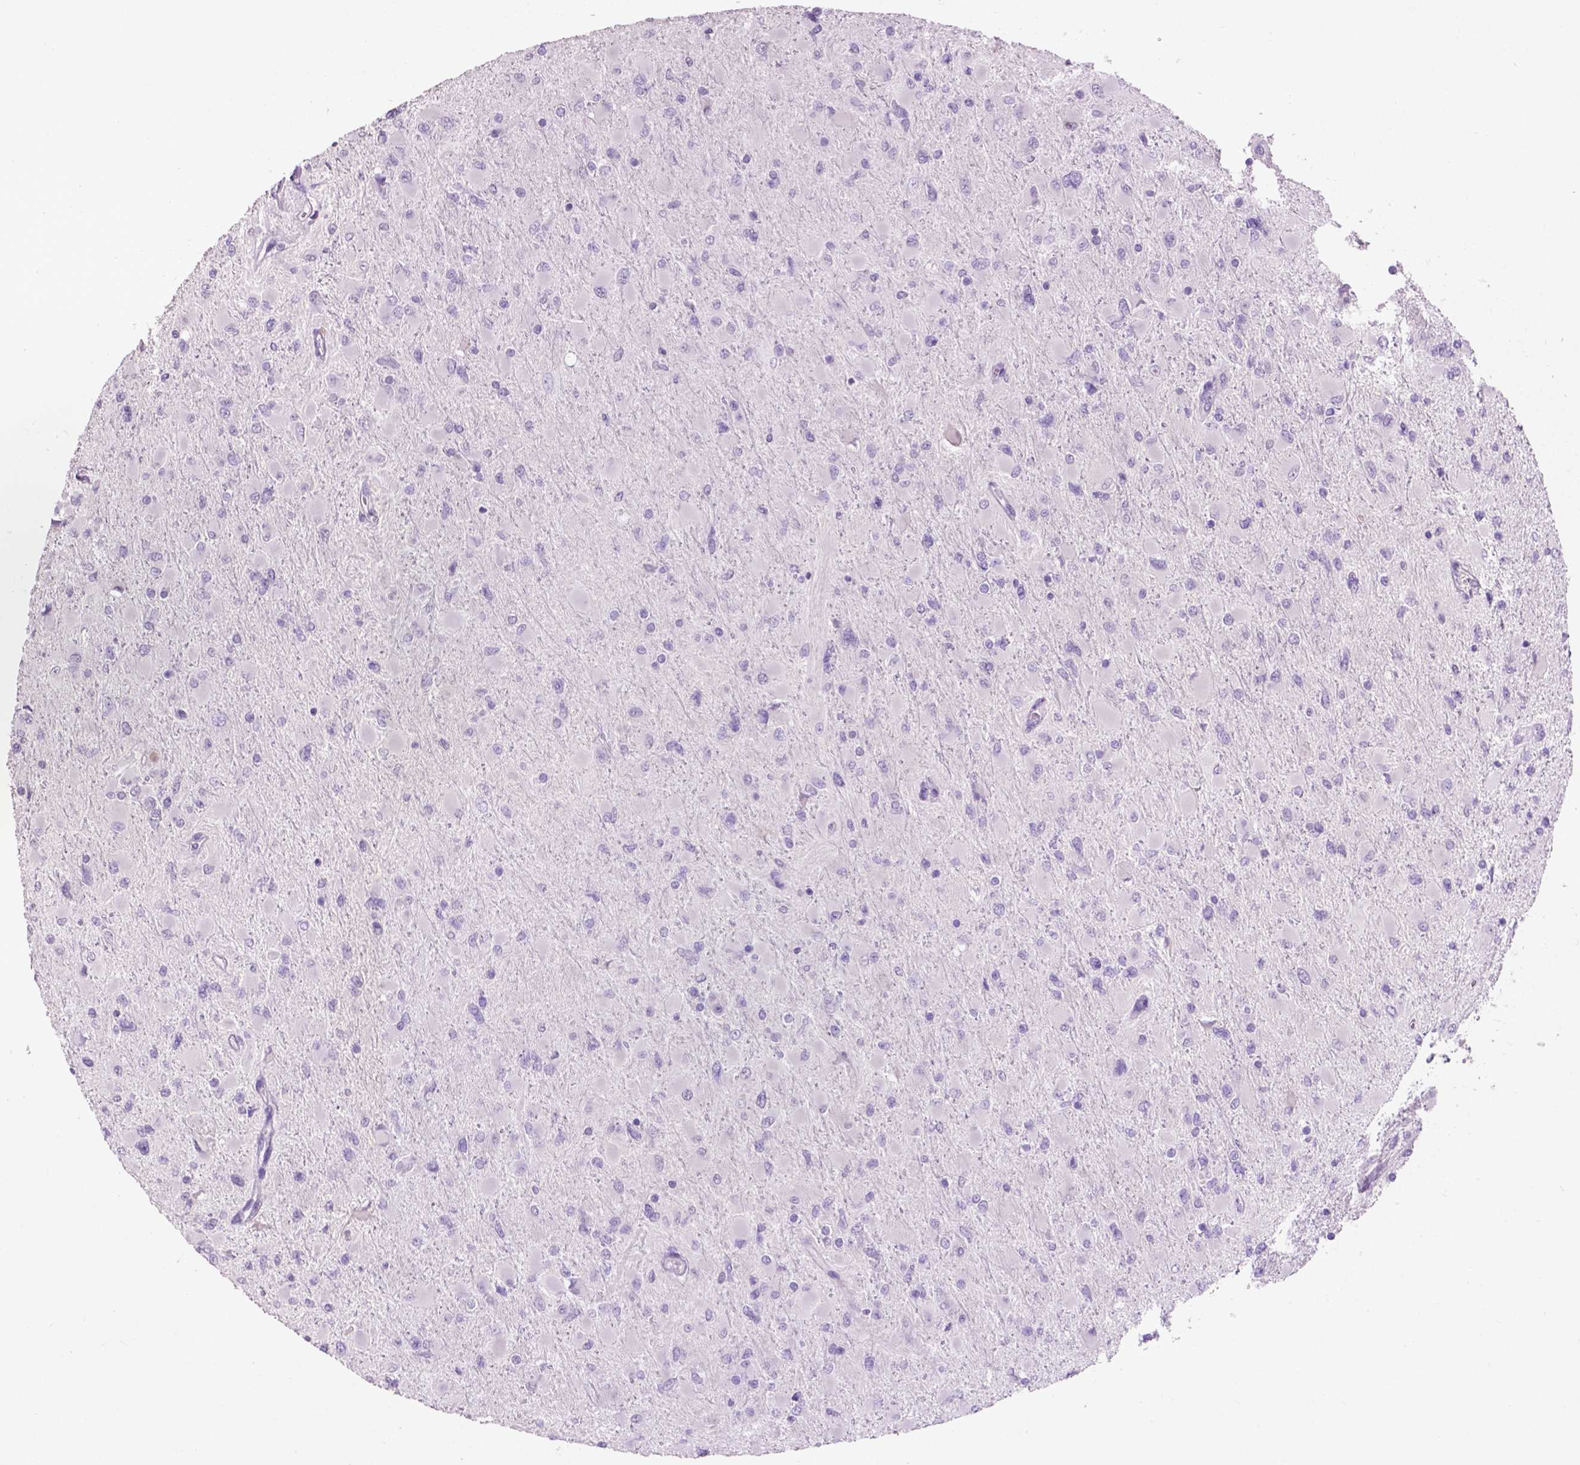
{"staining": {"intensity": "negative", "quantity": "none", "location": "none"}, "tissue": "glioma", "cell_type": "Tumor cells", "image_type": "cancer", "snomed": [{"axis": "morphology", "description": "Glioma, malignant, High grade"}, {"axis": "topography", "description": "Cerebral cortex"}], "caption": "IHC photomicrograph of human malignant glioma (high-grade) stained for a protein (brown), which exhibits no expression in tumor cells.", "gene": "CRYBA4", "patient": {"sex": "female", "age": 36}}